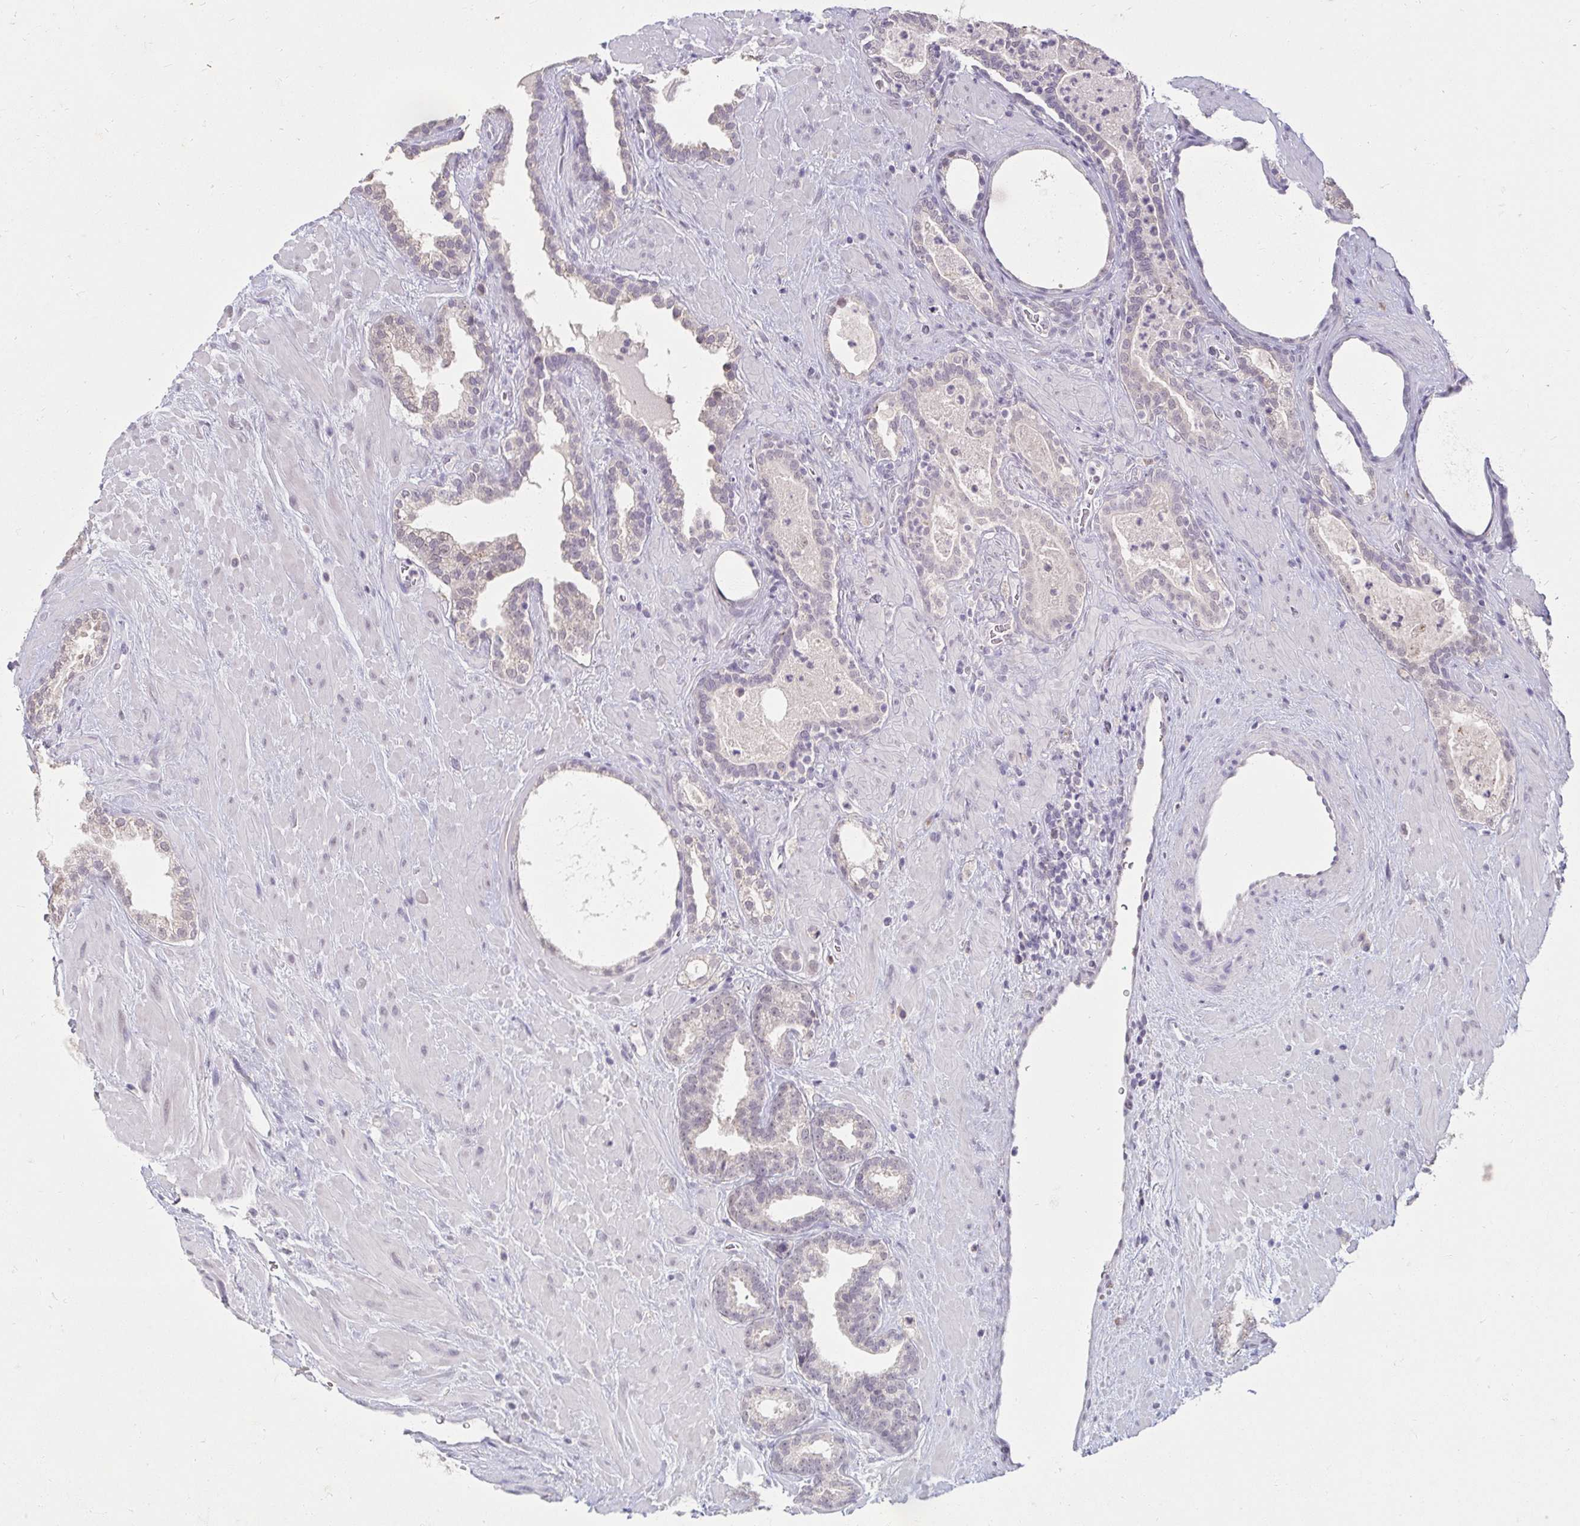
{"staining": {"intensity": "negative", "quantity": "none", "location": "none"}, "tissue": "prostate cancer", "cell_type": "Tumor cells", "image_type": "cancer", "snomed": [{"axis": "morphology", "description": "Adenocarcinoma, Low grade"}, {"axis": "topography", "description": "Prostate"}], "caption": "Immunohistochemistry (IHC) photomicrograph of neoplastic tissue: prostate low-grade adenocarcinoma stained with DAB shows no significant protein expression in tumor cells.", "gene": "DDN", "patient": {"sex": "male", "age": 62}}